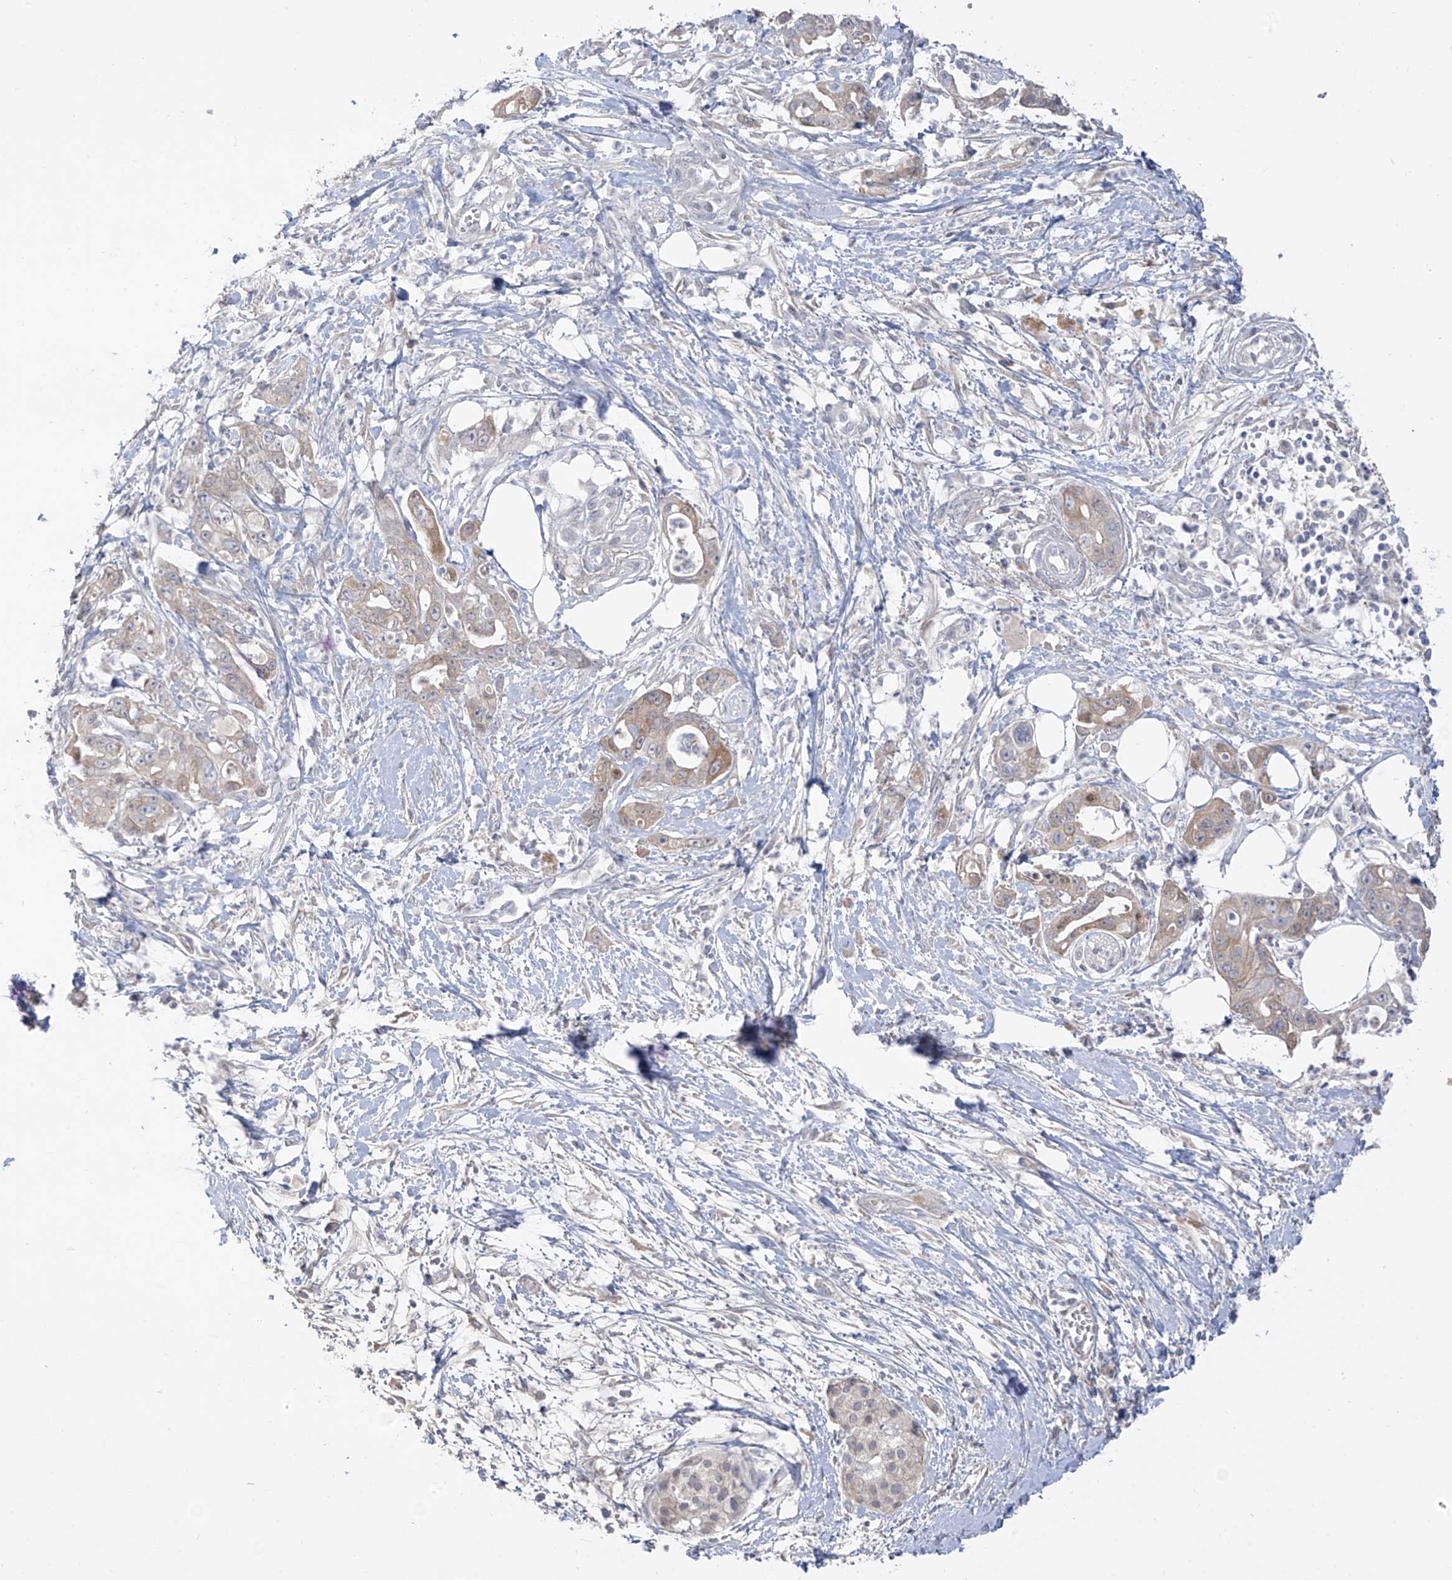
{"staining": {"intensity": "weak", "quantity": "25%-75%", "location": "cytoplasmic/membranous"}, "tissue": "pancreatic cancer", "cell_type": "Tumor cells", "image_type": "cancer", "snomed": [{"axis": "morphology", "description": "Adenocarcinoma, NOS"}, {"axis": "topography", "description": "Pancreas"}], "caption": "About 25%-75% of tumor cells in pancreatic cancer demonstrate weak cytoplasmic/membranous protein expression as visualized by brown immunohistochemical staining.", "gene": "DCDC2", "patient": {"sex": "male", "age": 68}}